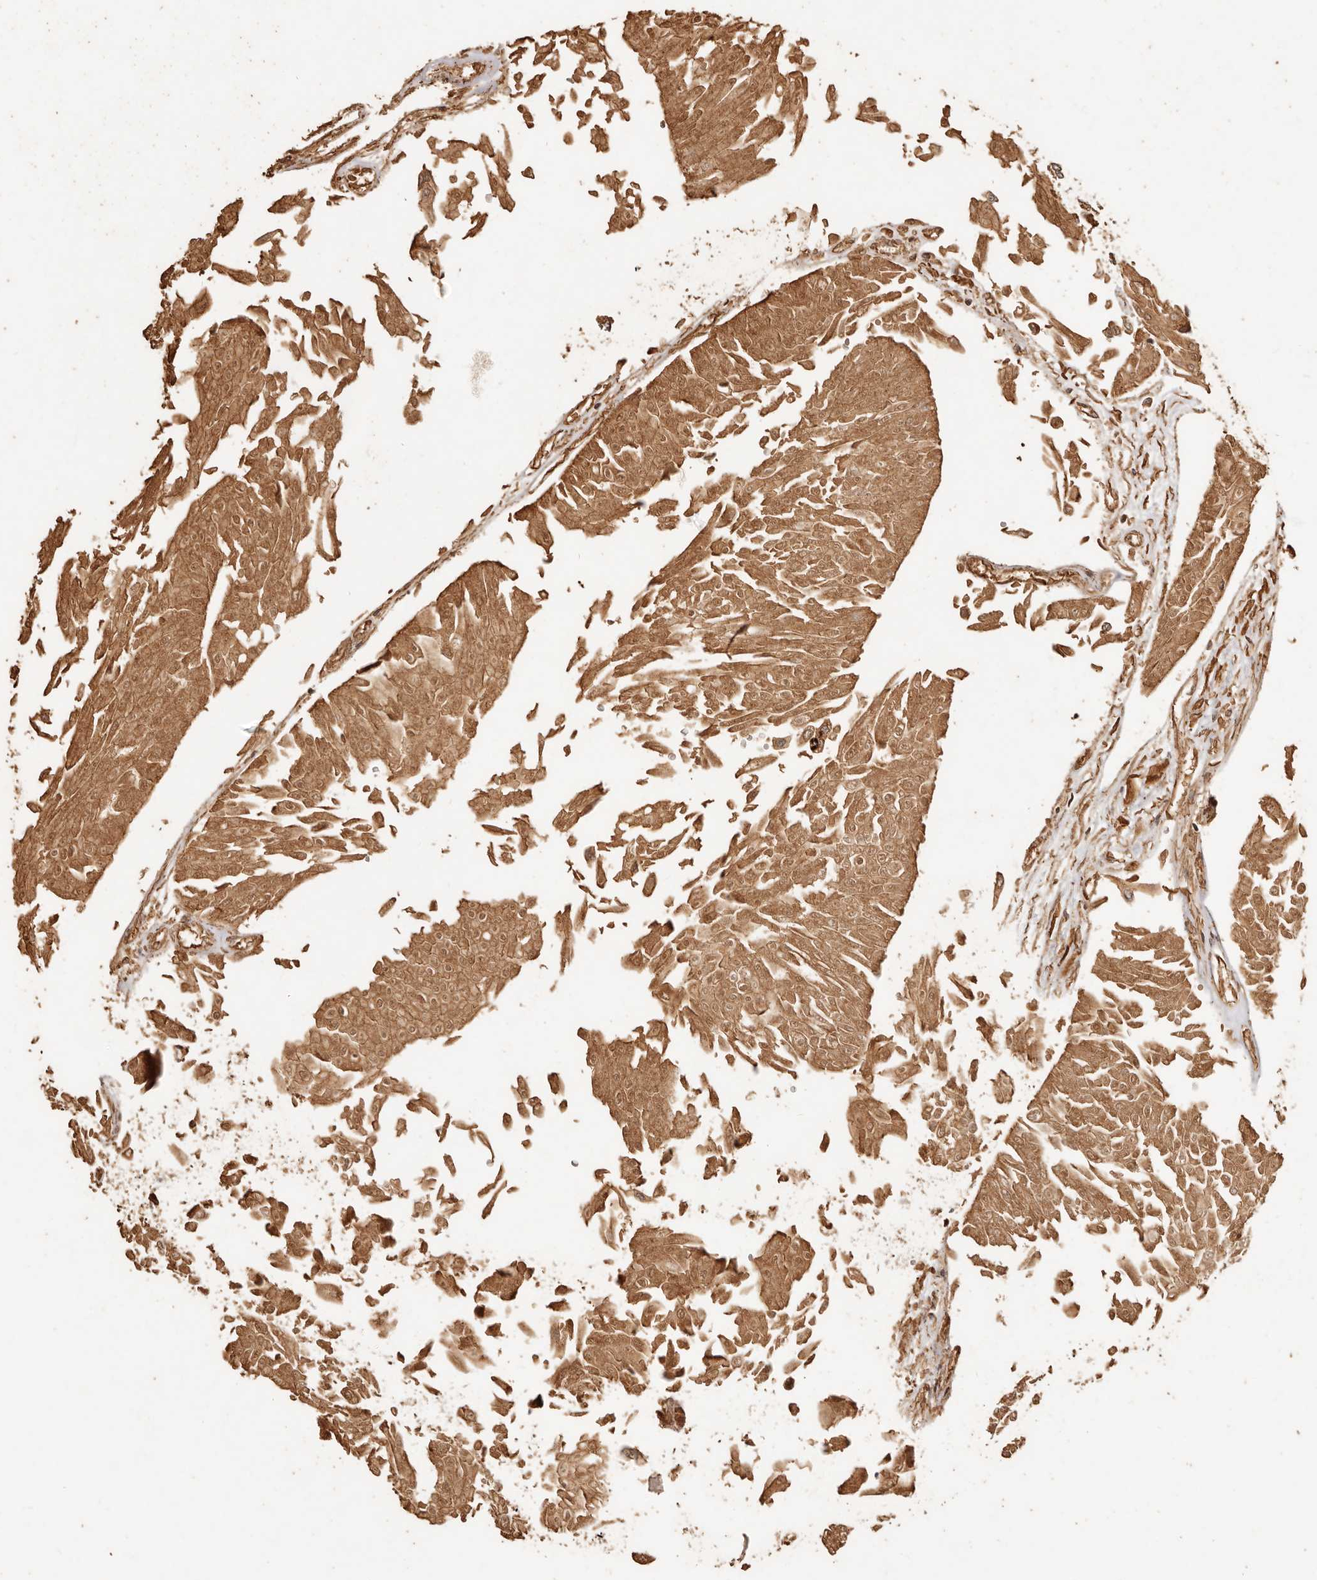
{"staining": {"intensity": "moderate", "quantity": ">75%", "location": "cytoplasmic/membranous"}, "tissue": "urothelial cancer", "cell_type": "Tumor cells", "image_type": "cancer", "snomed": [{"axis": "morphology", "description": "Urothelial carcinoma, Low grade"}, {"axis": "topography", "description": "Urinary bladder"}], "caption": "This image exhibits immunohistochemistry (IHC) staining of human urothelial carcinoma (low-grade), with medium moderate cytoplasmic/membranous expression in about >75% of tumor cells.", "gene": "FAM180B", "patient": {"sex": "male", "age": 67}}